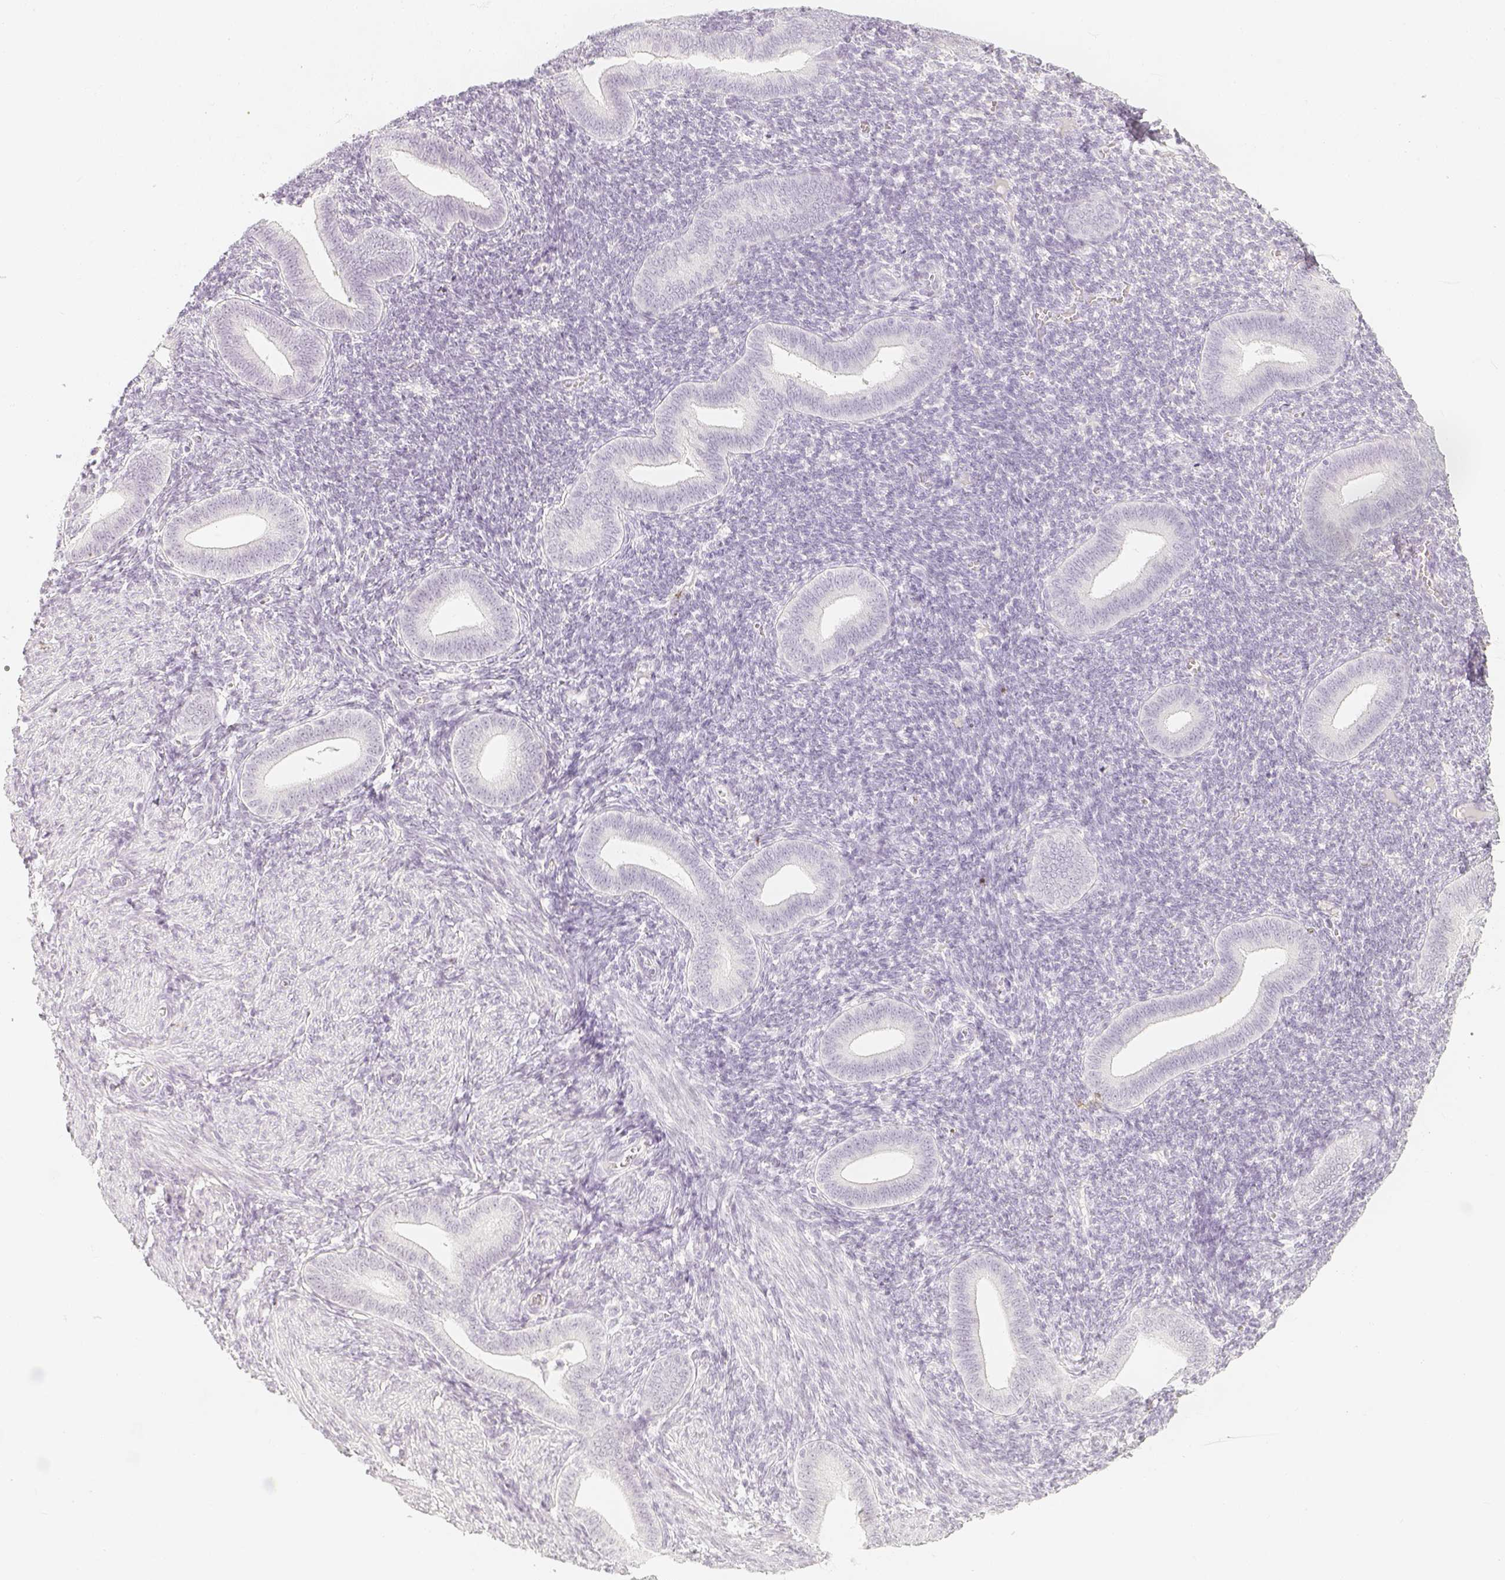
{"staining": {"intensity": "negative", "quantity": "none", "location": "none"}, "tissue": "endometrium", "cell_type": "Cells in endometrial stroma", "image_type": "normal", "snomed": [{"axis": "morphology", "description": "Normal tissue, NOS"}, {"axis": "topography", "description": "Endometrium"}], "caption": "Immunohistochemistry (IHC) image of unremarkable endometrium: human endometrium stained with DAB displays no significant protein expression in cells in endometrial stroma.", "gene": "SLC18A1", "patient": {"sex": "female", "age": 25}}